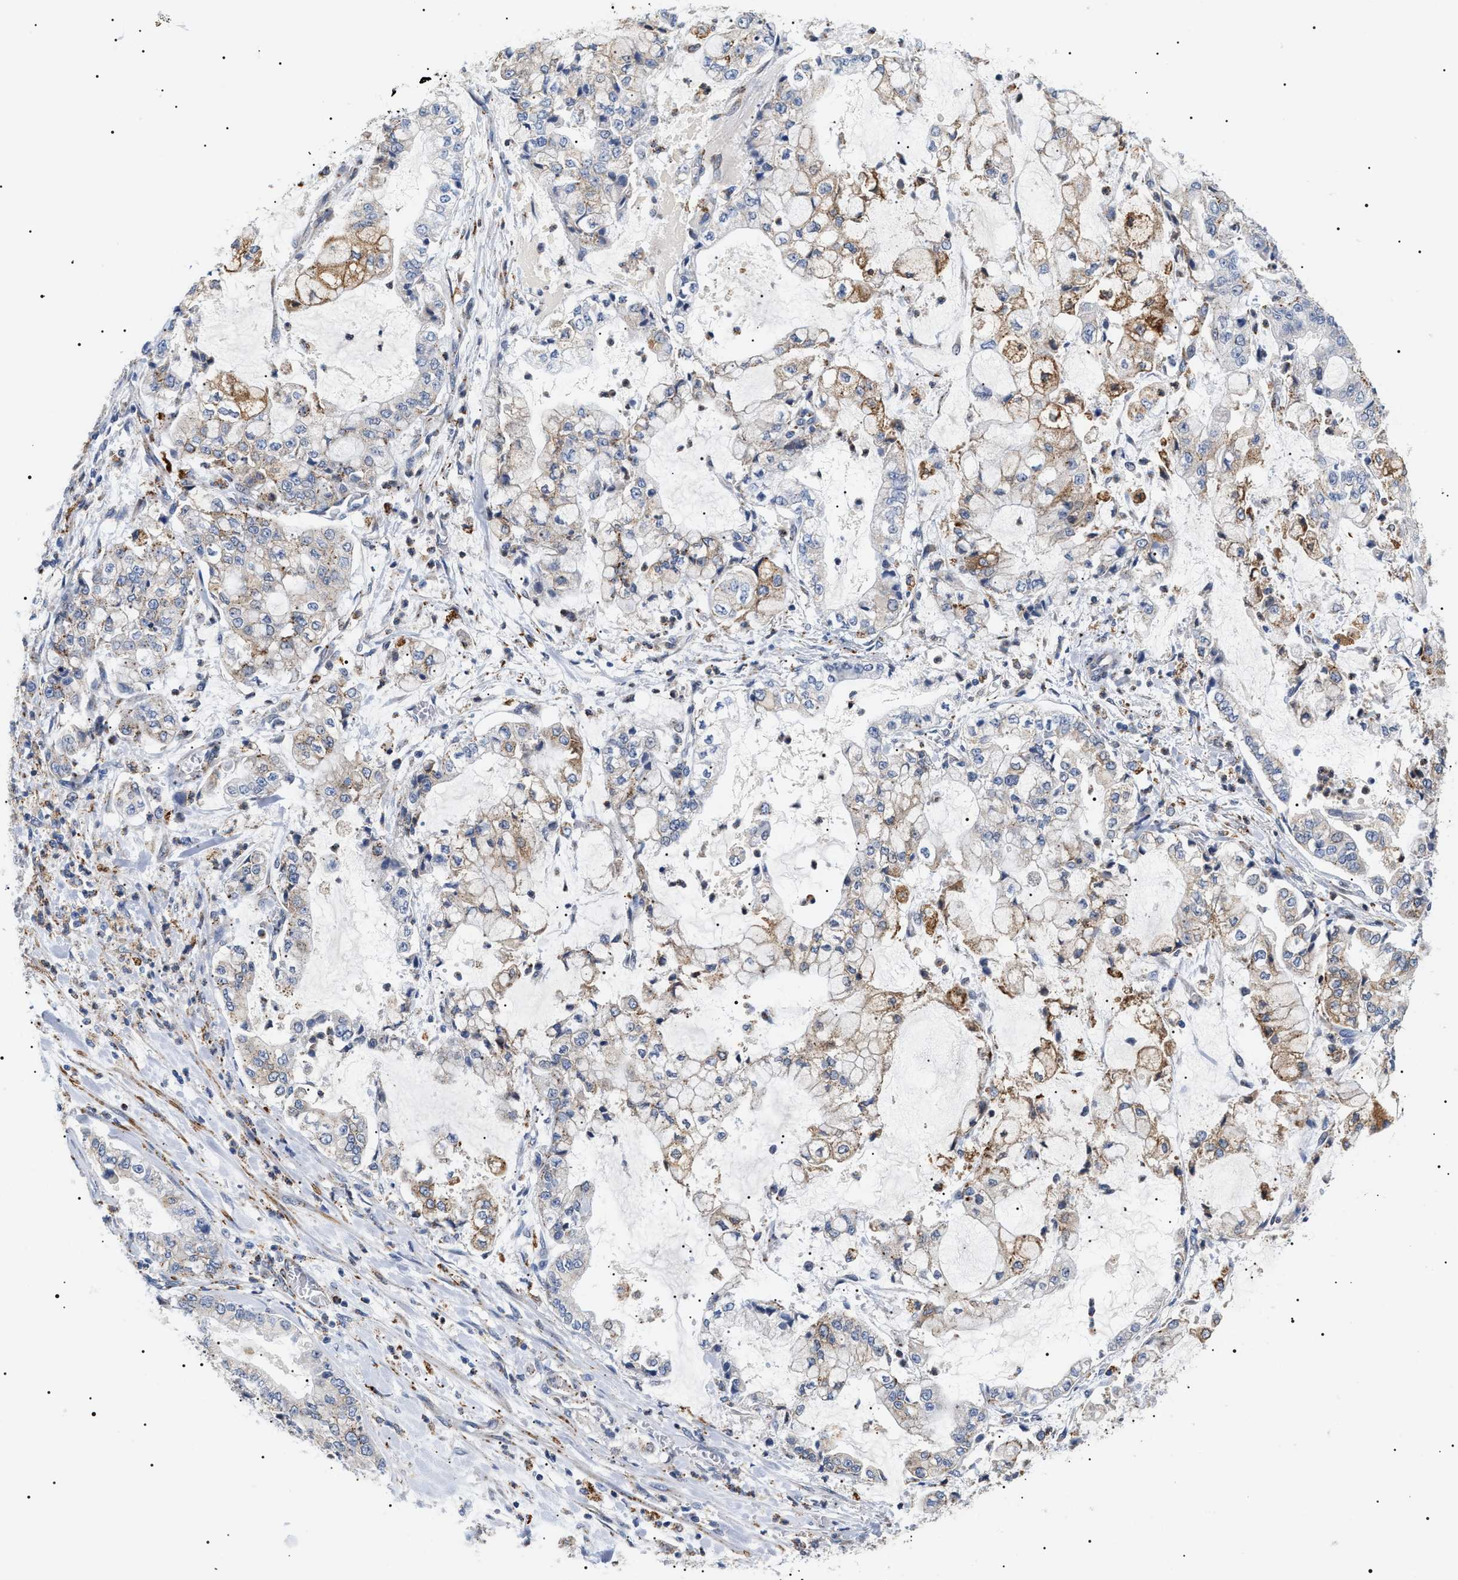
{"staining": {"intensity": "moderate", "quantity": "<25%", "location": "cytoplasmic/membranous"}, "tissue": "stomach cancer", "cell_type": "Tumor cells", "image_type": "cancer", "snomed": [{"axis": "morphology", "description": "Adenocarcinoma, NOS"}, {"axis": "topography", "description": "Stomach"}], "caption": "Immunohistochemistry (IHC) micrograph of human stomach cancer (adenocarcinoma) stained for a protein (brown), which exhibits low levels of moderate cytoplasmic/membranous expression in about <25% of tumor cells.", "gene": "HSD17B11", "patient": {"sex": "male", "age": 76}}